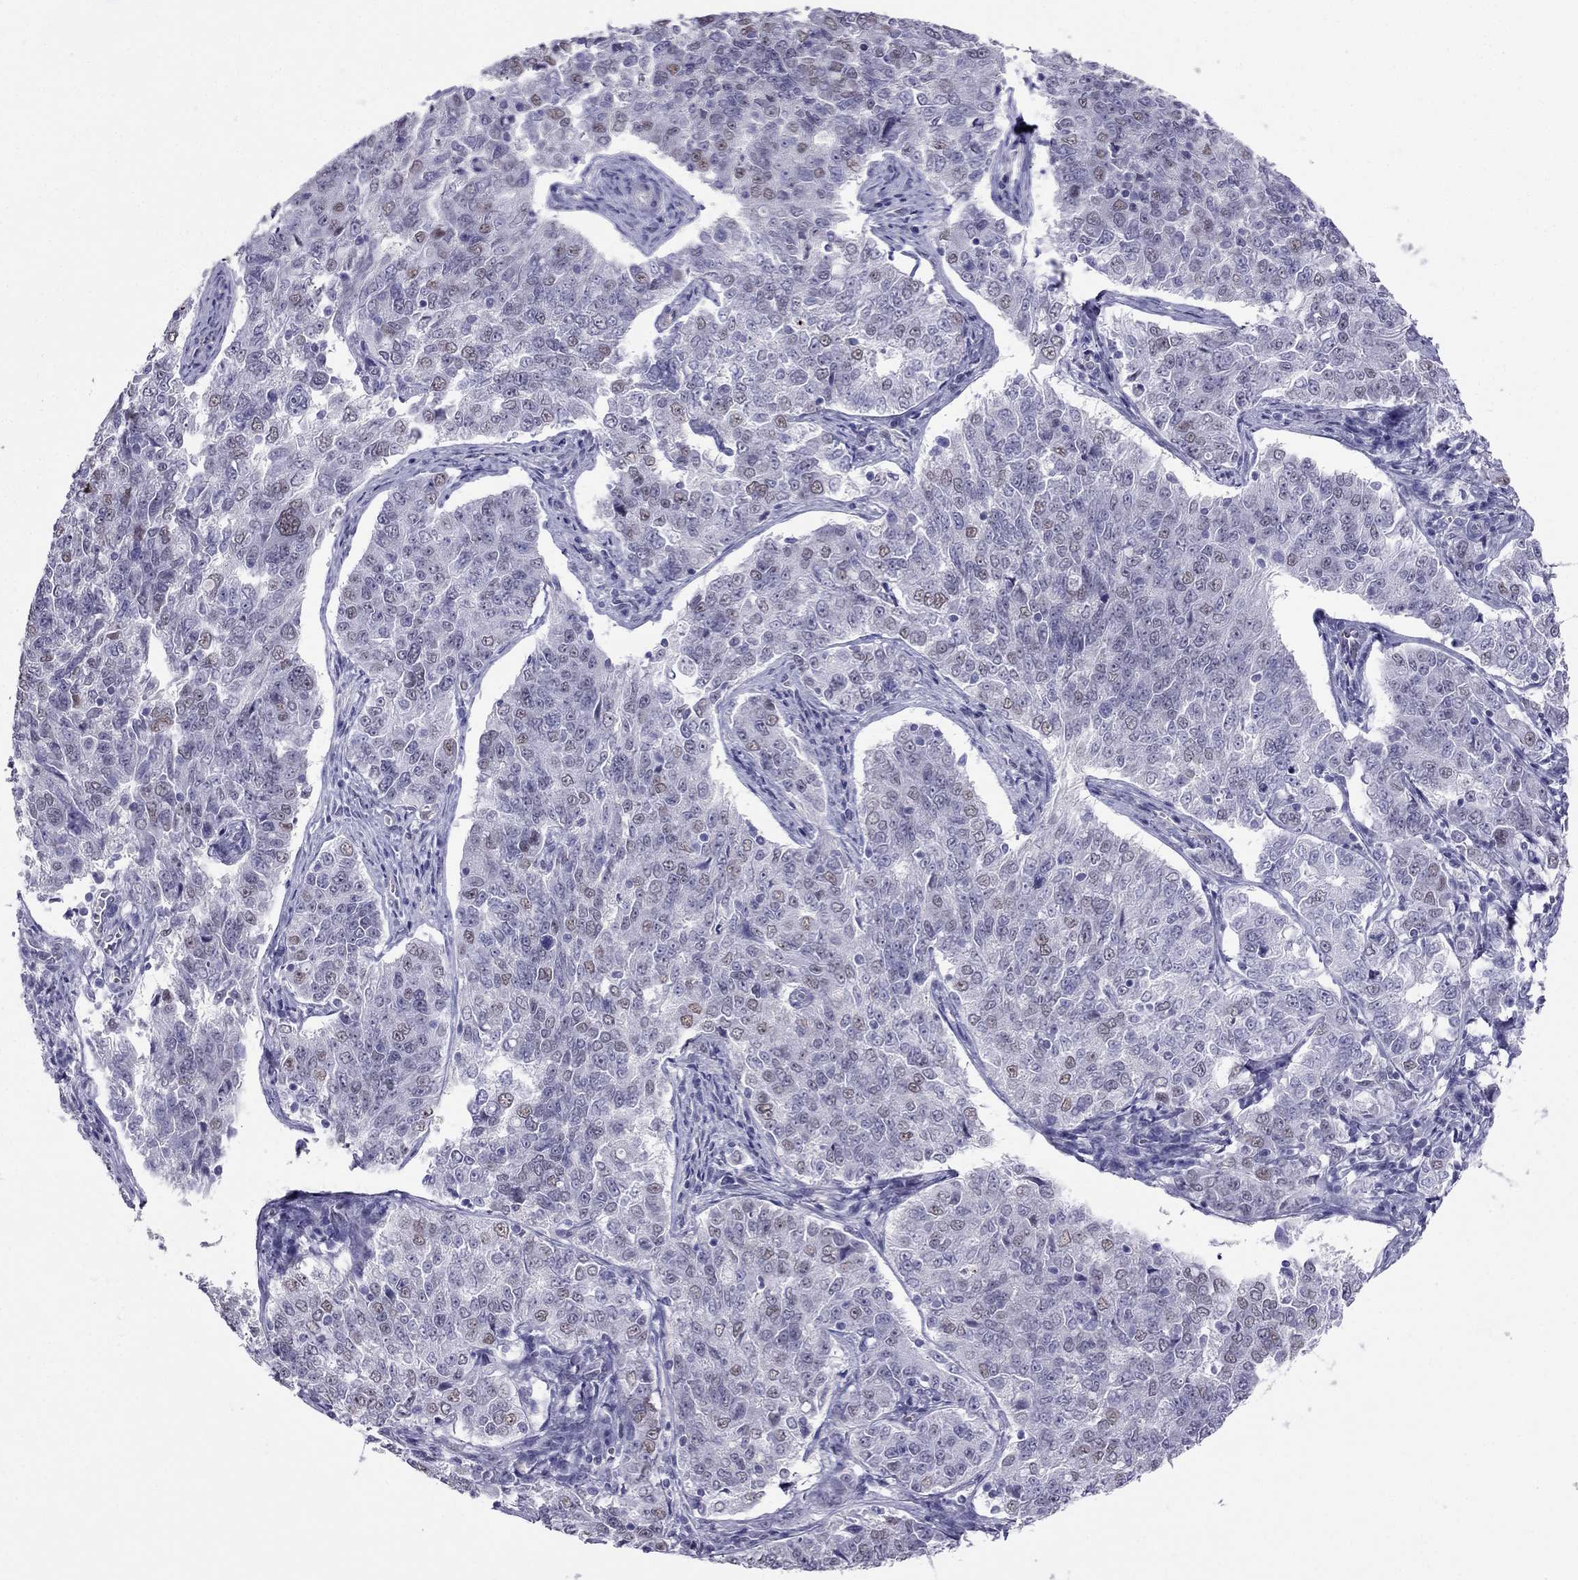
{"staining": {"intensity": "negative", "quantity": "none", "location": "none"}, "tissue": "endometrial cancer", "cell_type": "Tumor cells", "image_type": "cancer", "snomed": [{"axis": "morphology", "description": "Adenocarcinoma, NOS"}, {"axis": "topography", "description": "Endometrium"}], "caption": "Tumor cells are negative for protein expression in human endometrial cancer.", "gene": "CROCC2", "patient": {"sex": "female", "age": 43}}